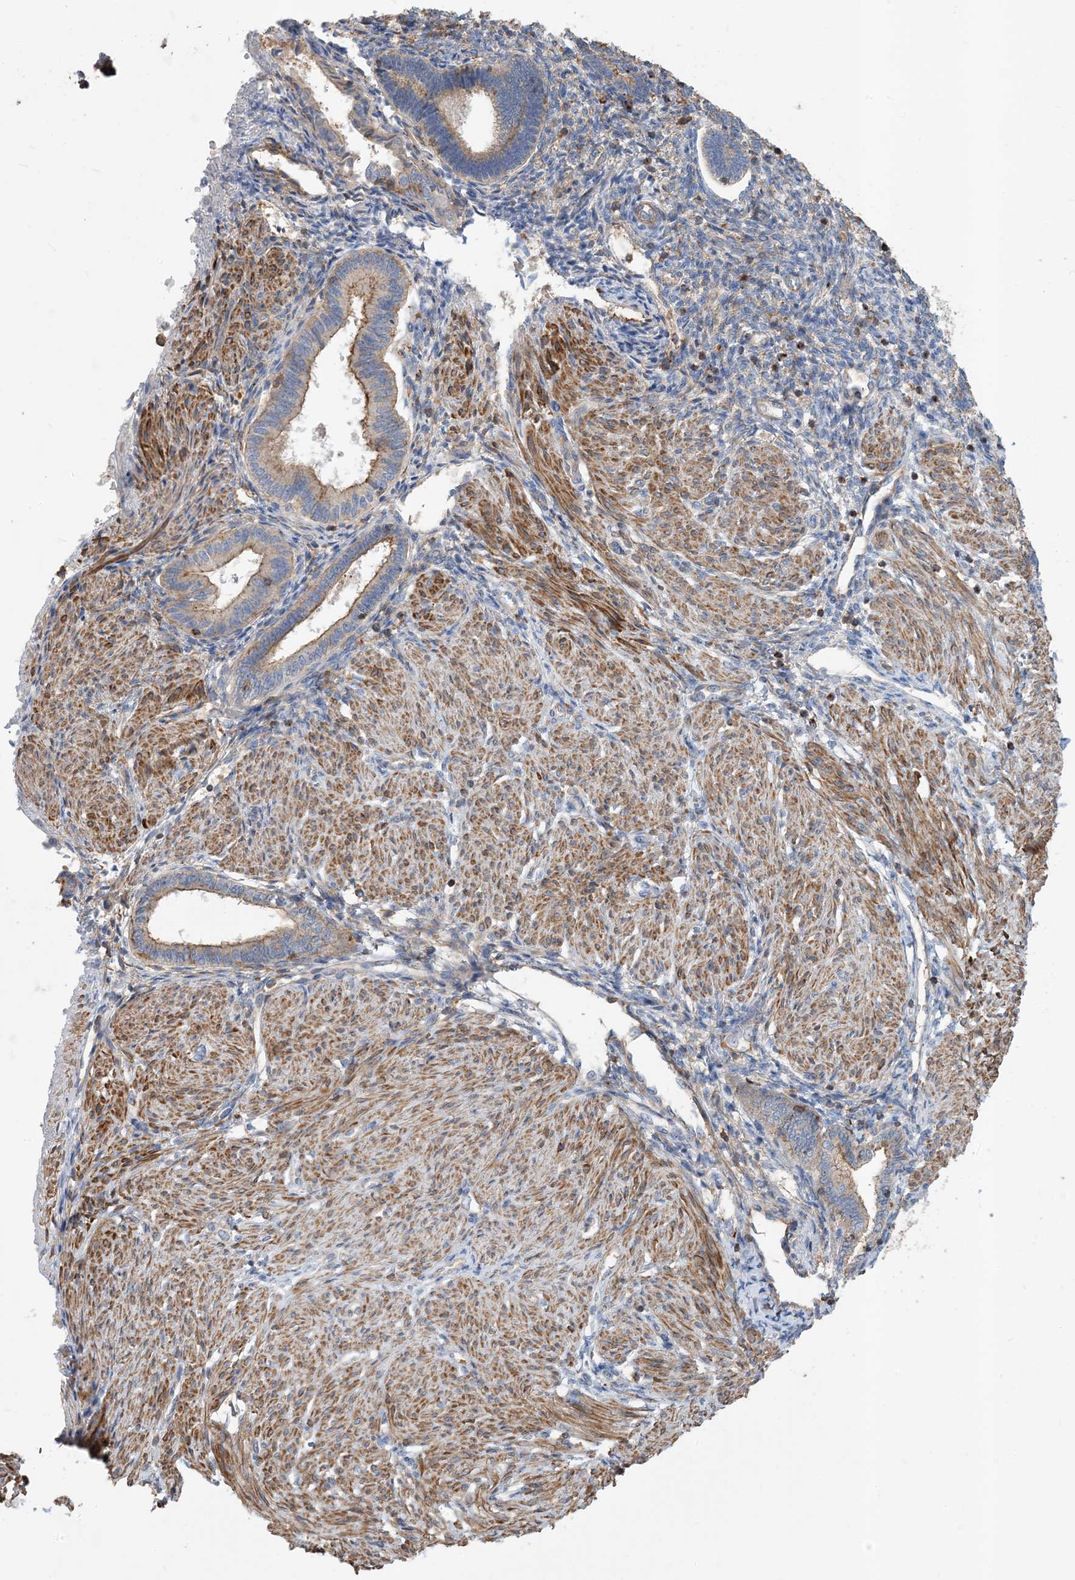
{"staining": {"intensity": "moderate", "quantity": "<25%", "location": "cytoplasmic/membranous"}, "tissue": "endometrium", "cell_type": "Cells in endometrial stroma", "image_type": "normal", "snomed": [{"axis": "morphology", "description": "Normal tissue, NOS"}, {"axis": "topography", "description": "Endometrium"}], "caption": "Immunohistochemistry (IHC) of unremarkable endometrium displays low levels of moderate cytoplasmic/membranous expression in about <25% of cells in endometrial stroma.", "gene": "PARVG", "patient": {"sex": "female", "age": 53}}